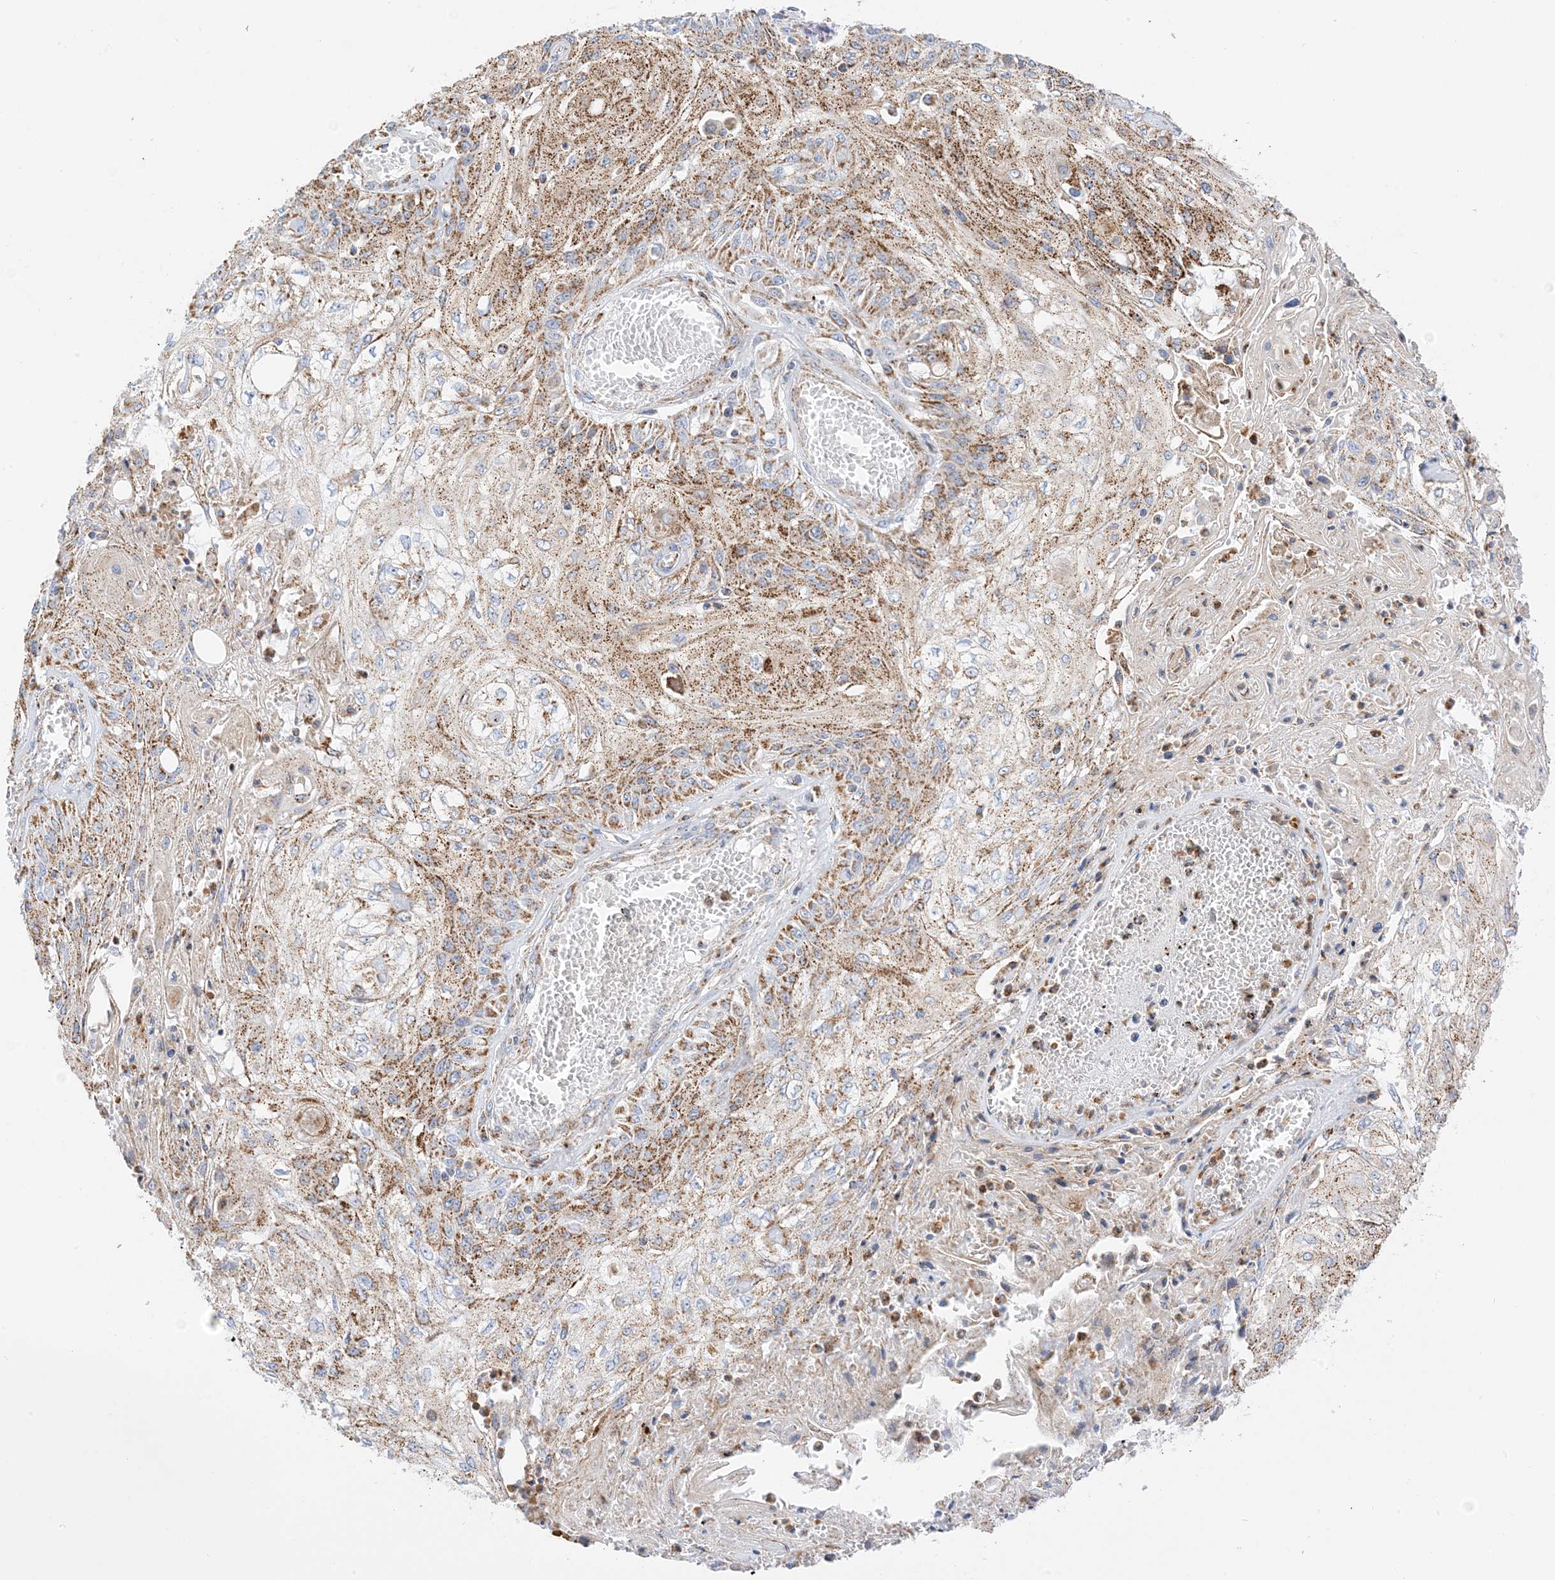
{"staining": {"intensity": "strong", "quantity": ">75%", "location": "cytoplasmic/membranous"}, "tissue": "skin cancer", "cell_type": "Tumor cells", "image_type": "cancer", "snomed": [{"axis": "morphology", "description": "Squamous cell carcinoma, NOS"}, {"axis": "morphology", "description": "Squamous cell carcinoma, metastatic, NOS"}, {"axis": "topography", "description": "Skin"}, {"axis": "topography", "description": "Lymph node"}], "caption": "Skin cancer (metastatic squamous cell carcinoma) stained with IHC exhibits strong cytoplasmic/membranous expression in about >75% of tumor cells. (DAB (3,3'-diaminobenzidine) IHC with brightfield microscopy, high magnification).", "gene": "CAPN13", "patient": {"sex": "male", "age": 75}}